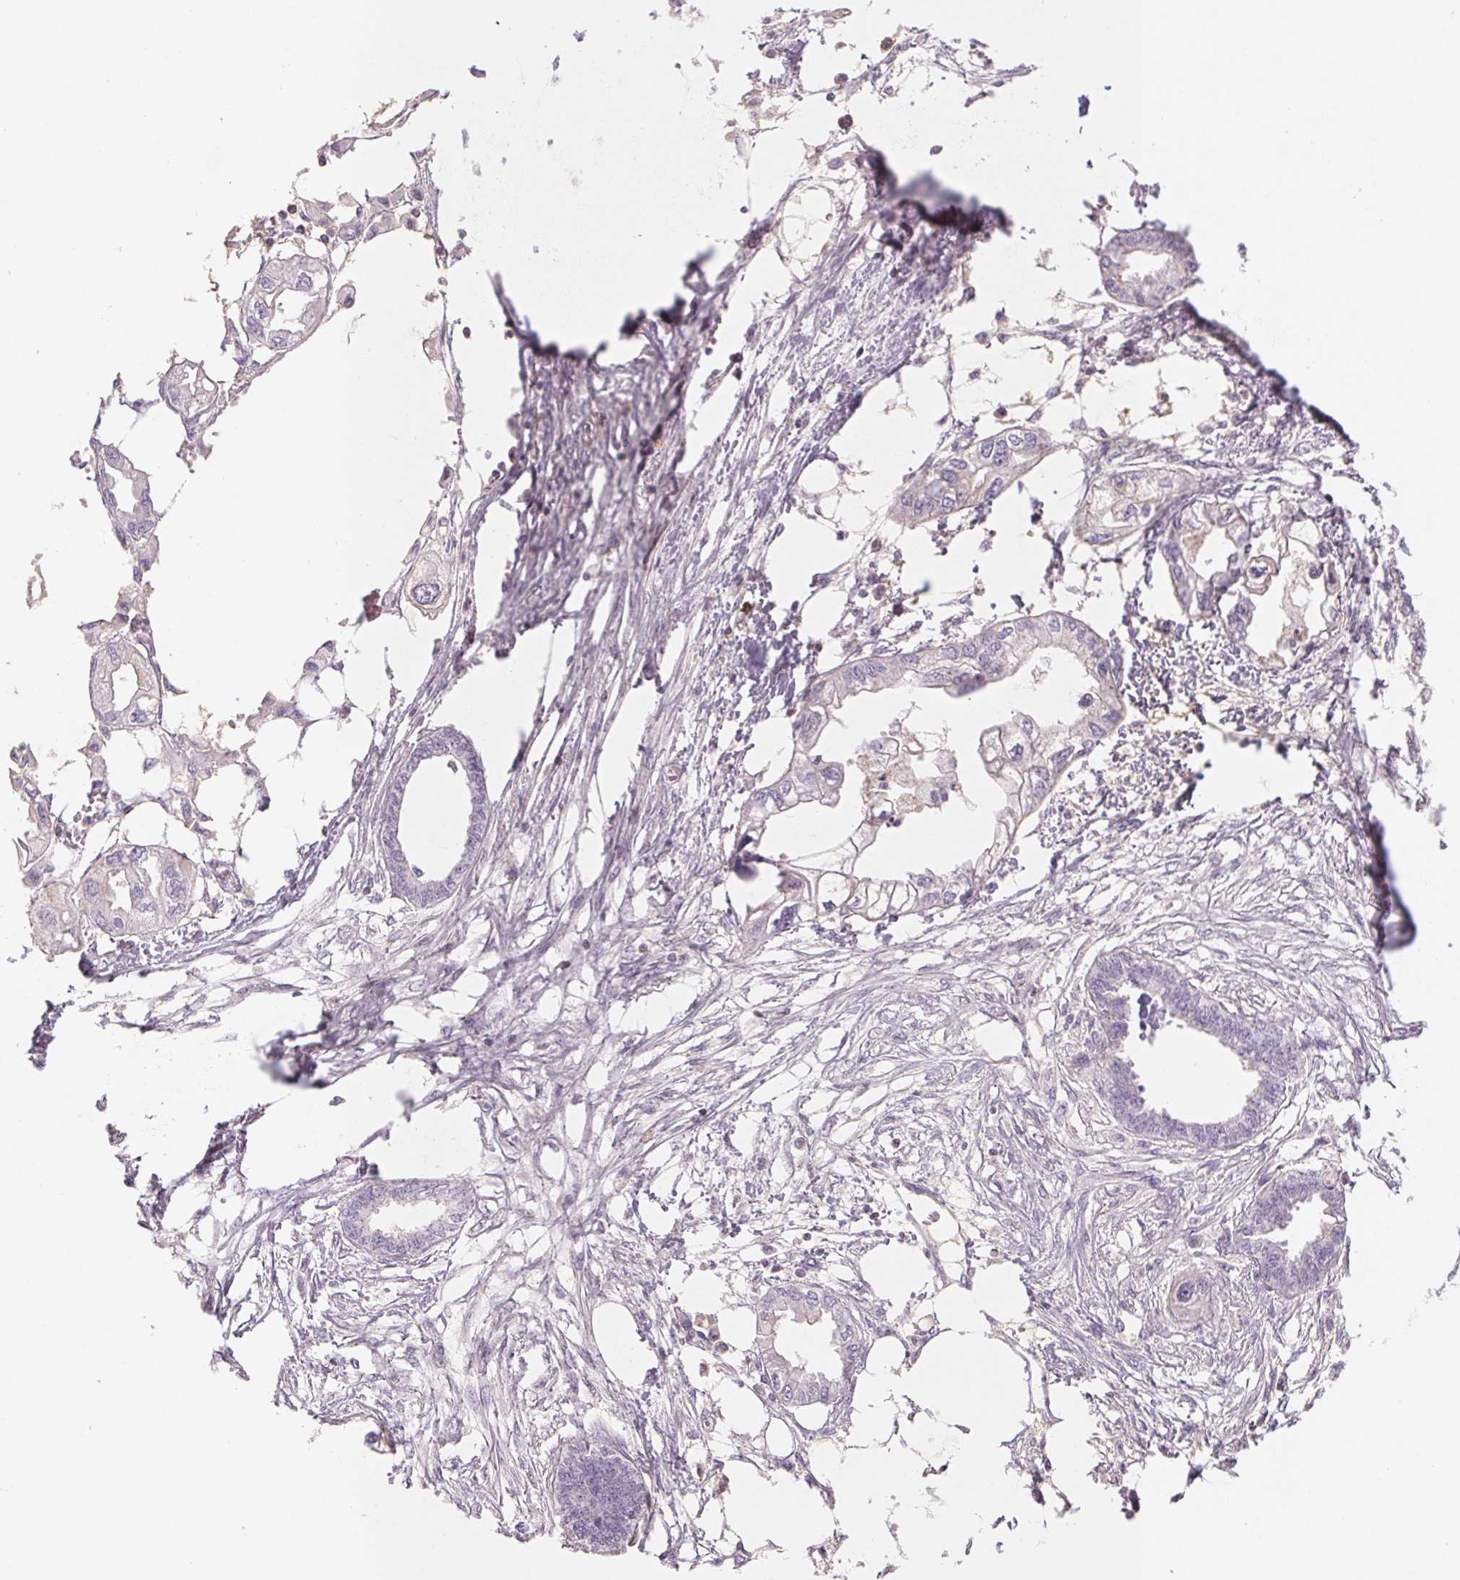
{"staining": {"intensity": "negative", "quantity": "none", "location": "none"}, "tissue": "endometrial cancer", "cell_type": "Tumor cells", "image_type": "cancer", "snomed": [{"axis": "morphology", "description": "Adenocarcinoma, NOS"}, {"axis": "morphology", "description": "Adenocarcinoma, metastatic, NOS"}, {"axis": "topography", "description": "Adipose tissue"}, {"axis": "topography", "description": "Endometrium"}], "caption": "Tumor cells show no significant protein staining in endometrial cancer.", "gene": "KIF26A", "patient": {"sex": "female", "age": 67}}